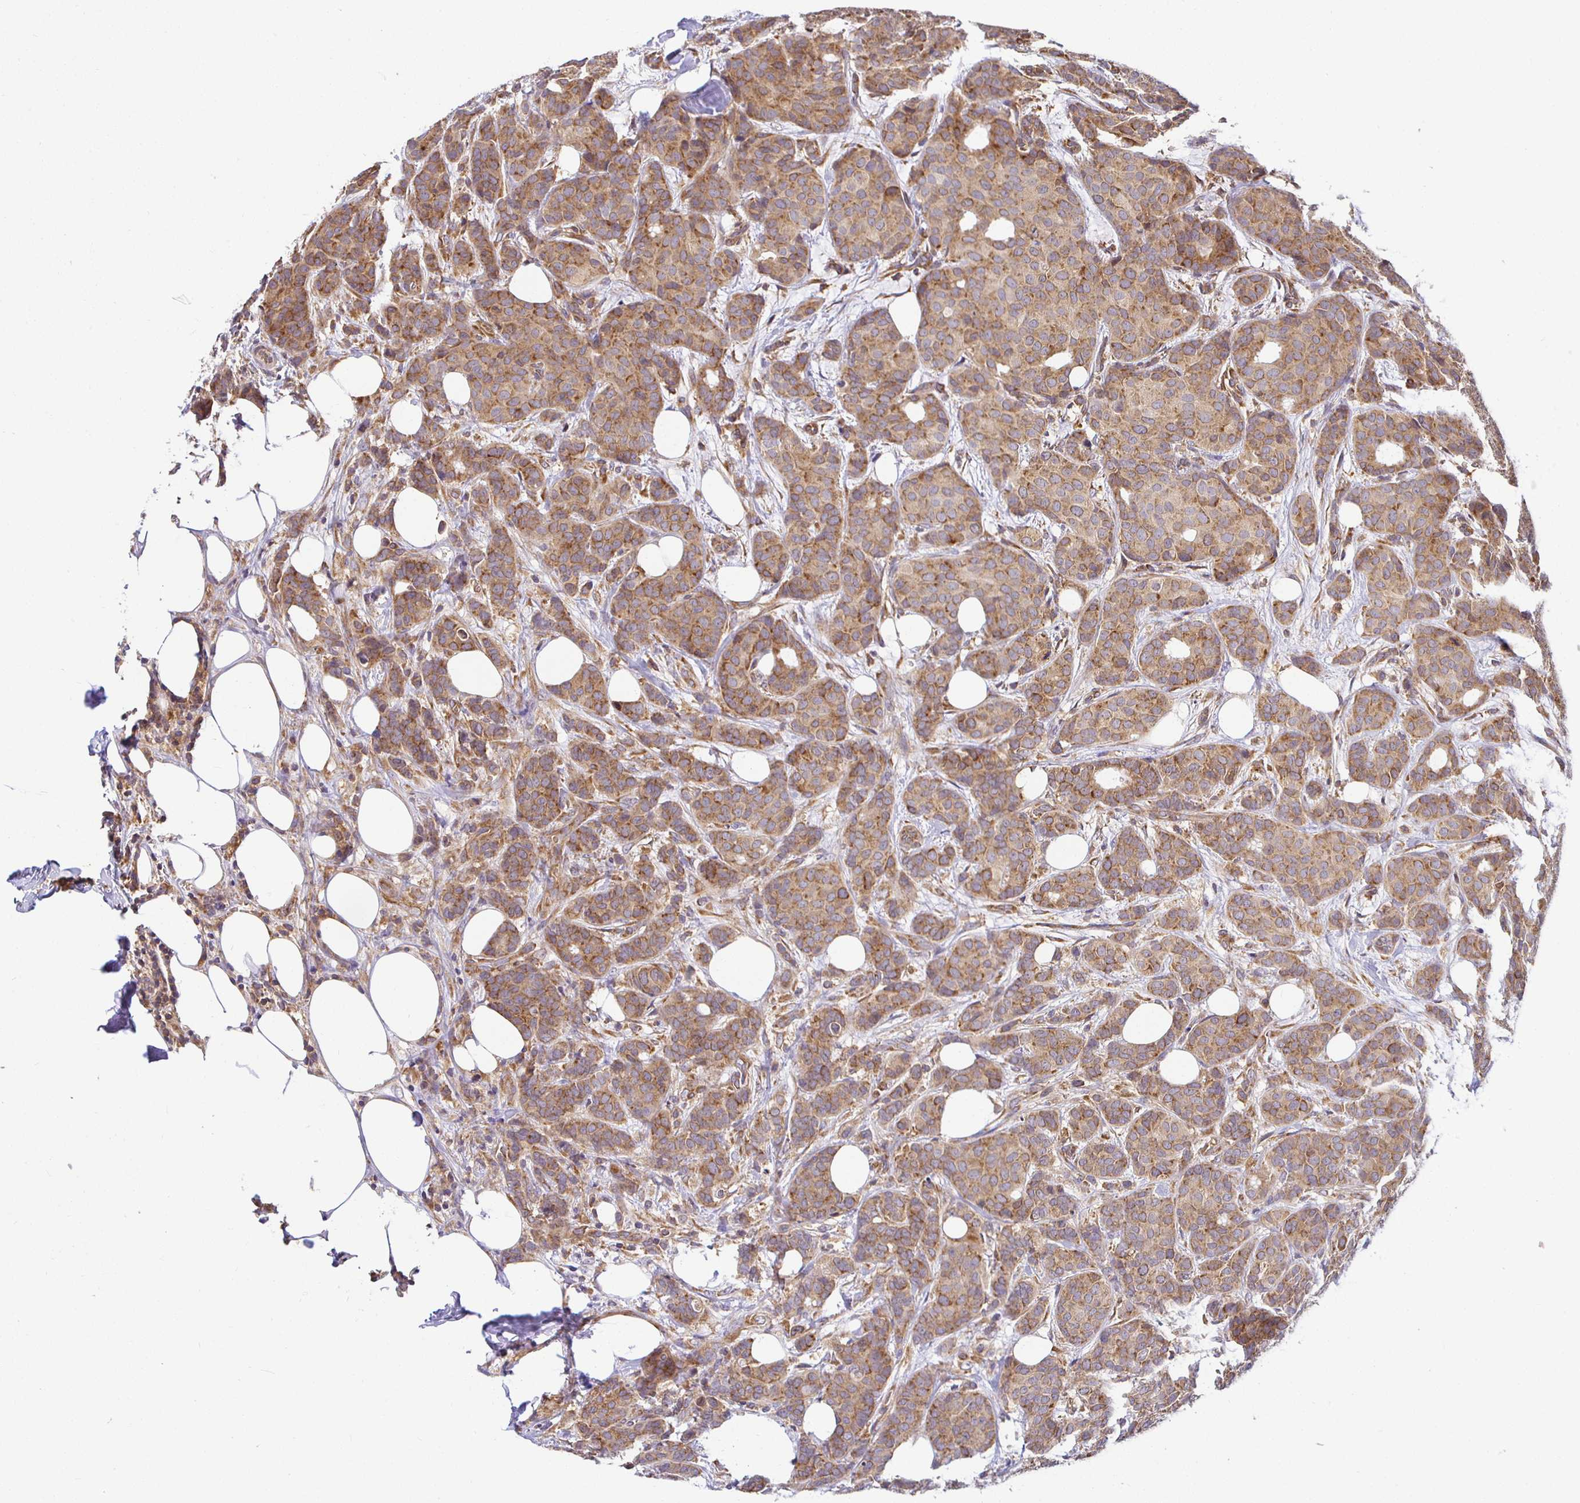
{"staining": {"intensity": "moderate", "quantity": ">75%", "location": "cytoplasmic/membranous"}, "tissue": "breast cancer", "cell_type": "Tumor cells", "image_type": "cancer", "snomed": [{"axis": "morphology", "description": "Duct carcinoma"}, {"axis": "topography", "description": "Breast"}], "caption": "Brown immunohistochemical staining in human breast invasive ductal carcinoma reveals moderate cytoplasmic/membranous positivity in approximately >75% of tumor cells.", "gene": "IRAK1", "patient": {"sex": "female", "age": 70}}